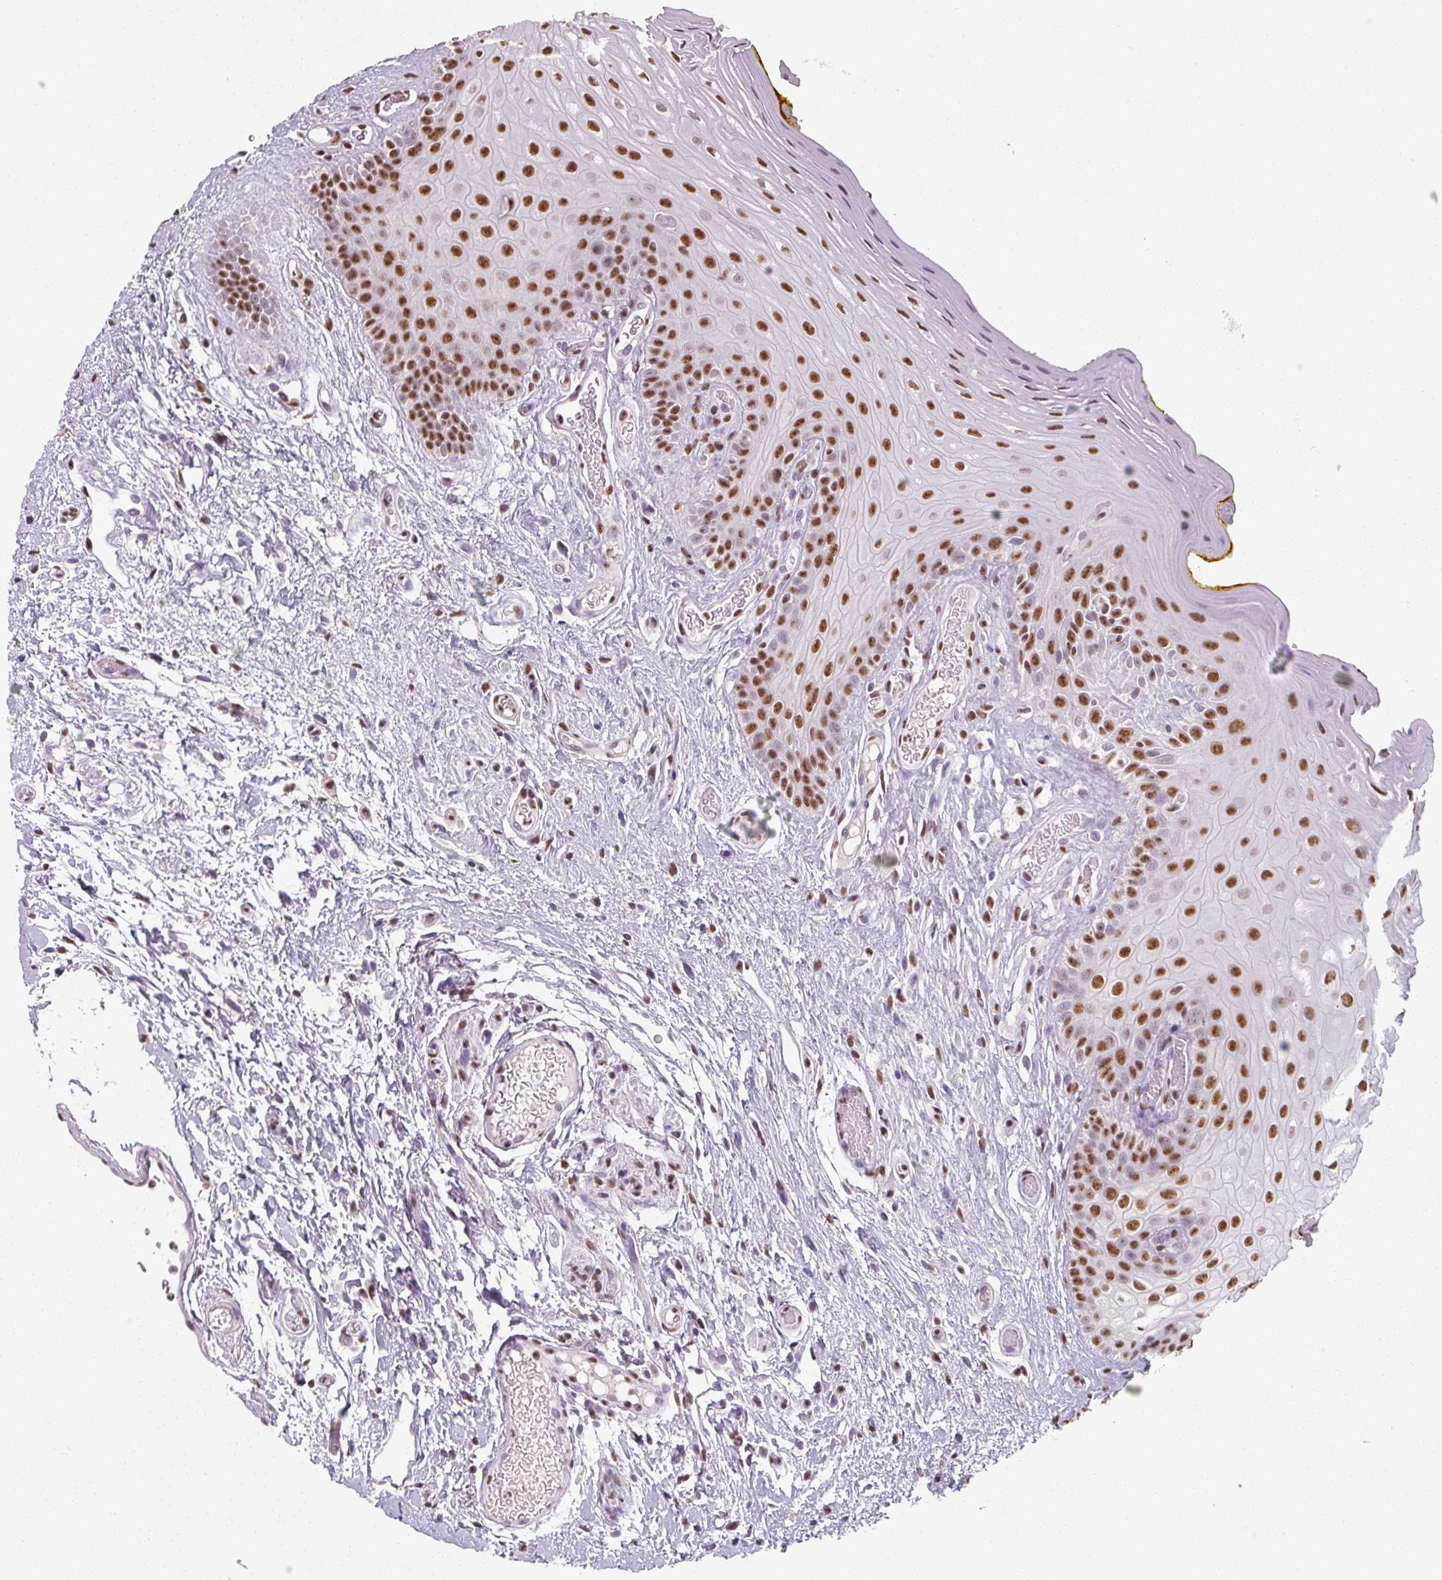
{"staining": {"intensity": "moderate", "quantity": ">75%", "location": "nuclear"}, "tissue": "oral mucosa", "cell_type": "Squamous epithelial cells", "image_type": "normal", "snomed": [{"axis": "morphology", "description": "Normal tissue, NOS"}, {"axis": "topography", "description": "Oral tissue"}, {"axis": "topography", "description": "Tounge, NOS"}], "caption": "Protein analysis of benign oral mucosa displays moderate nuclear expression in about >75% of squamous epithelial cells.", "gene": "ENSG00000291316", "patient": {"sex": "female", "age": 60}}